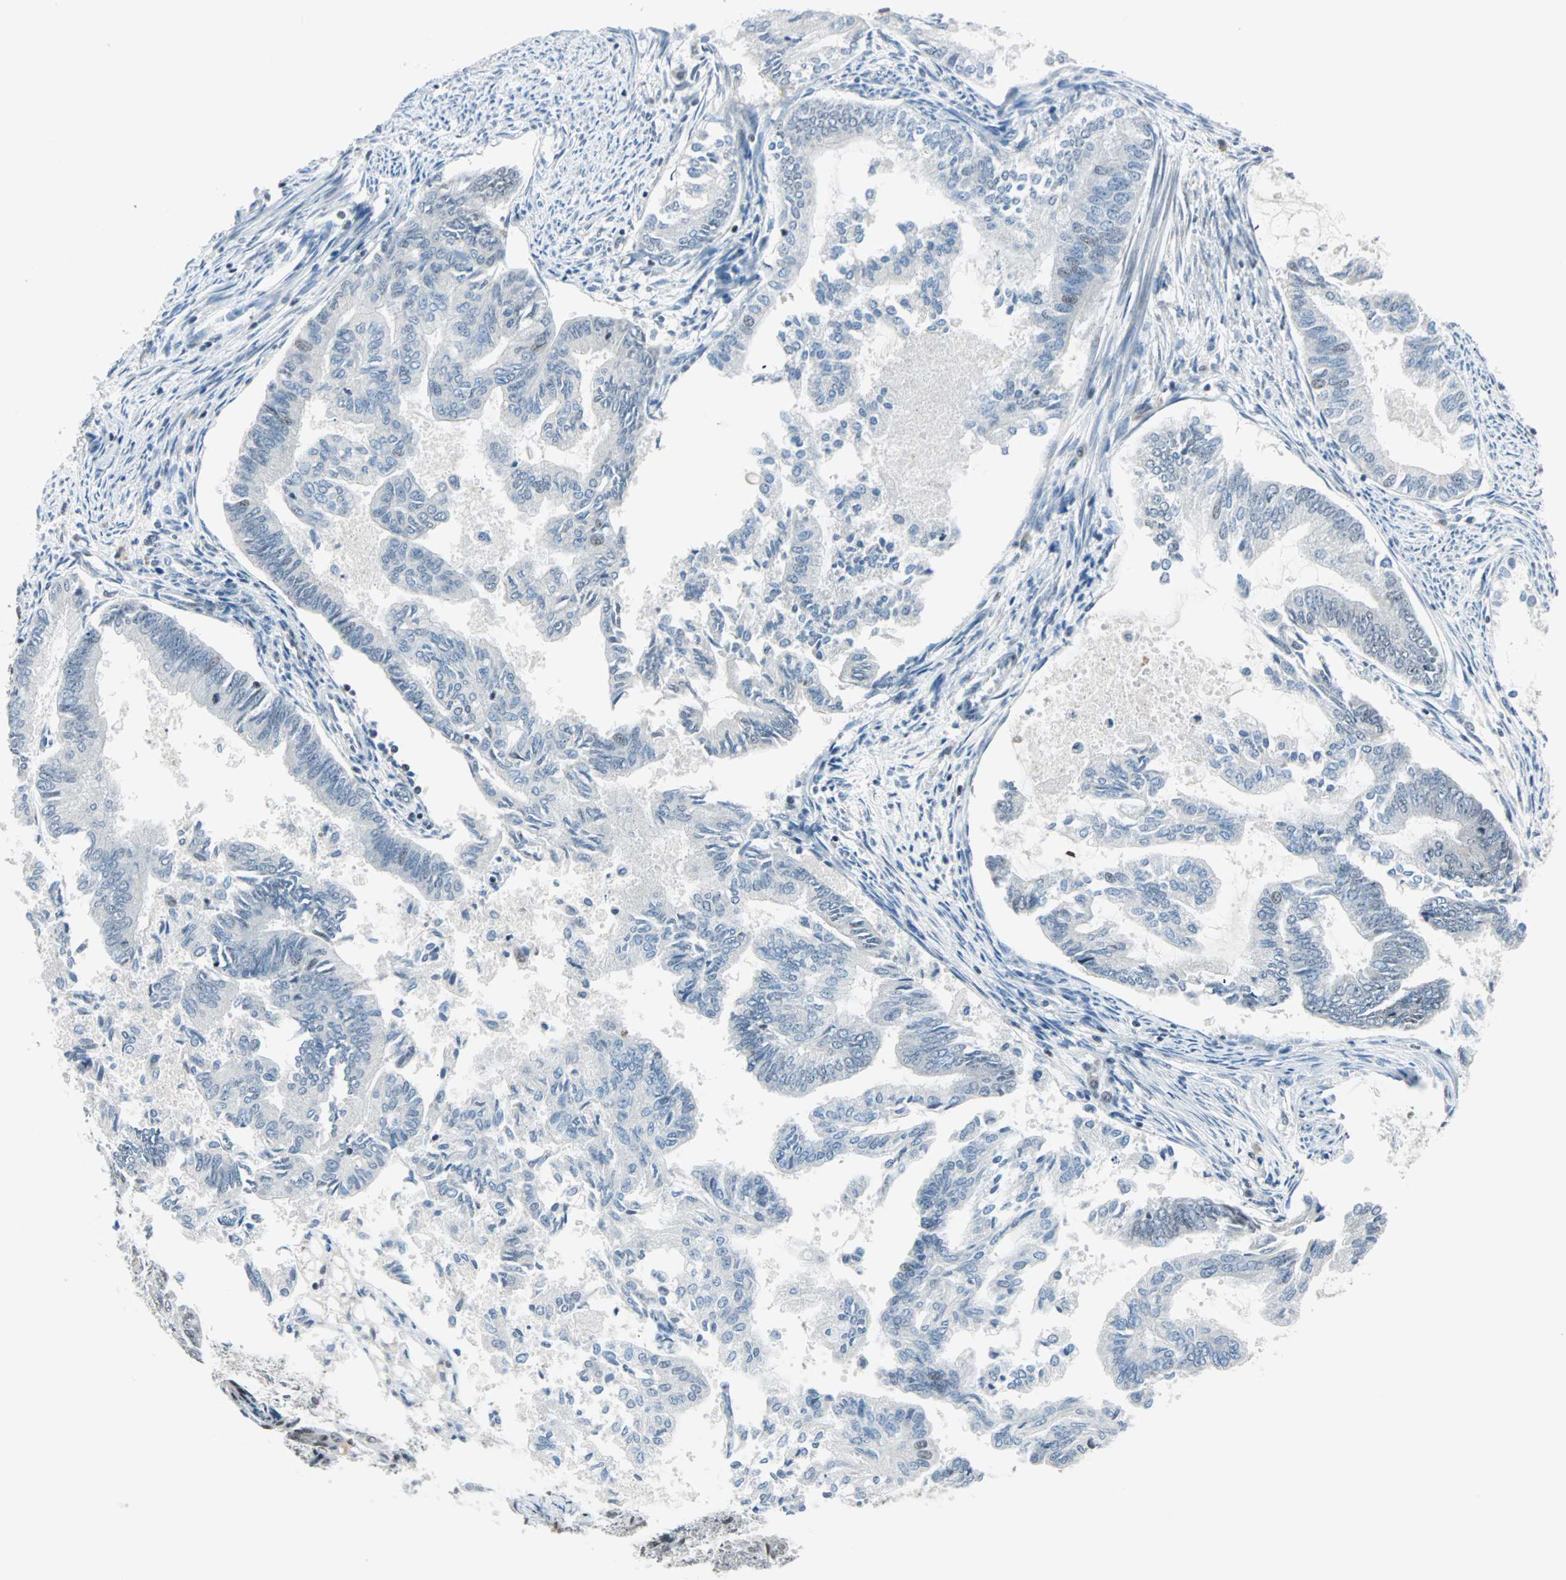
{"staining": {"intensity": "negative", "quantity": "none", "location": "none"}, "tissue": "endometrial cancer", "cell_type": "Tumor cells", "image_type": "cancer", "snomed": [{"axis": "morphology", "description": "Adenocarcinoma, NOS"}, {"axis": "topography", "description": "Endometrium"}], "caption": "High magnification brightfield microscopy of endometrial cancer stained with DAB (brown) and counterstained with hematoxylin (blue): tumor cells show no significant positivity. (DAB (3,3'-diaminobenzidine) IHC, high magnification).", "gene": "SIN3A", "patient": {"sex": "female", "age": 86}}